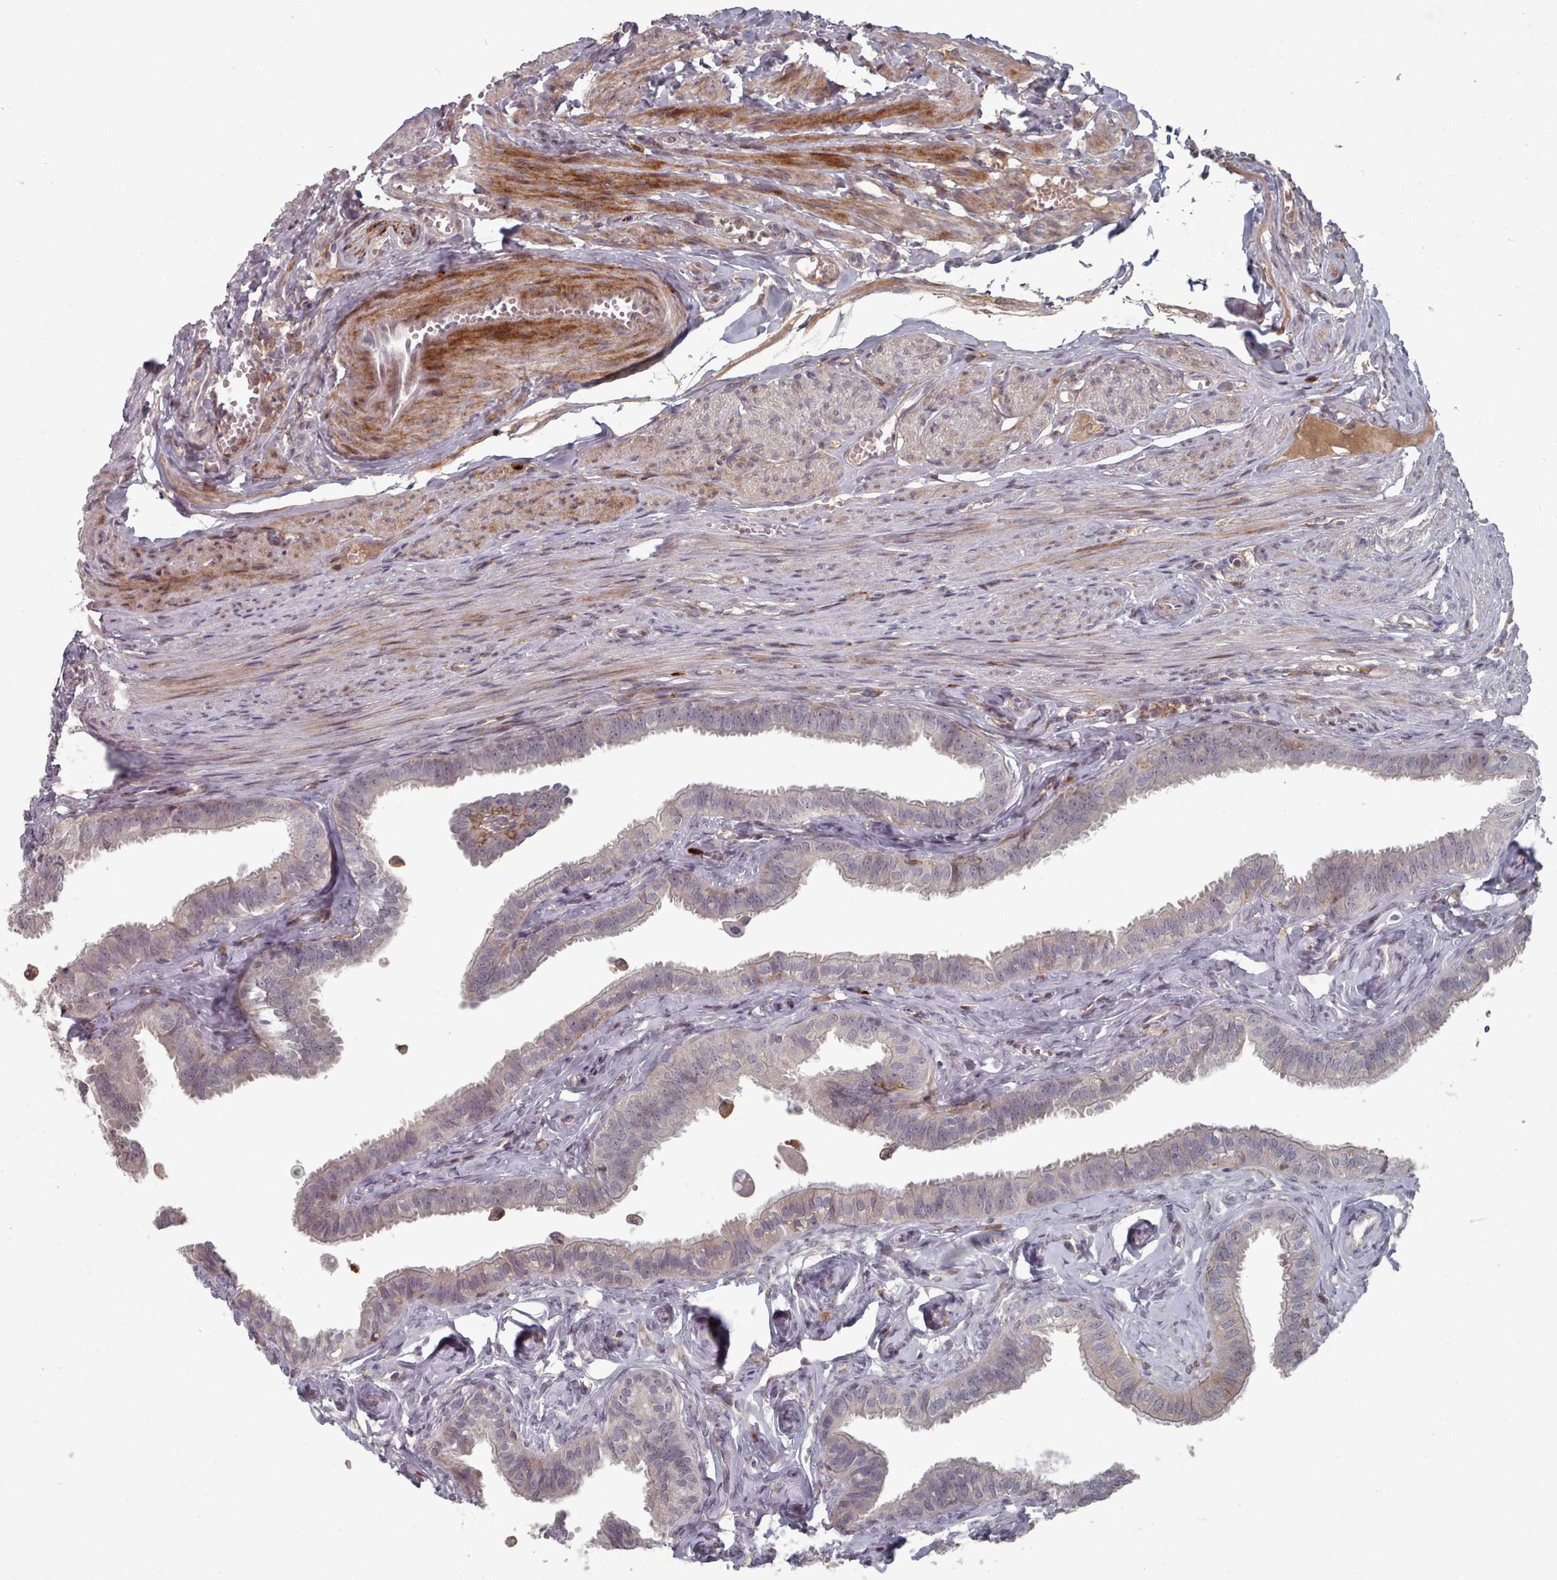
{"staining": {"intensity": "weak", "quantity": "<25%", "location": "cytoplasmic/membranous"}, "tissue": "fallopian tube", "cell_type": "Glandular cells", "image_type": "normal", "snomed": [{"axis": "morphology", "description": "Normal tissue, NOS"}, {"axis": "morphology", "description": "Carcinoma, NOS"}, {"axis": "topography", "description": "Fallopian tube"}, {"axis": "topography", "description": "Ovary"}], "caption": "Benign fallopian tube was stained to show a protein in brown. There is no significant positivity in glandular cells.", "gene": "COL8A2", "patient": {"sex": "female", "age": 59}}